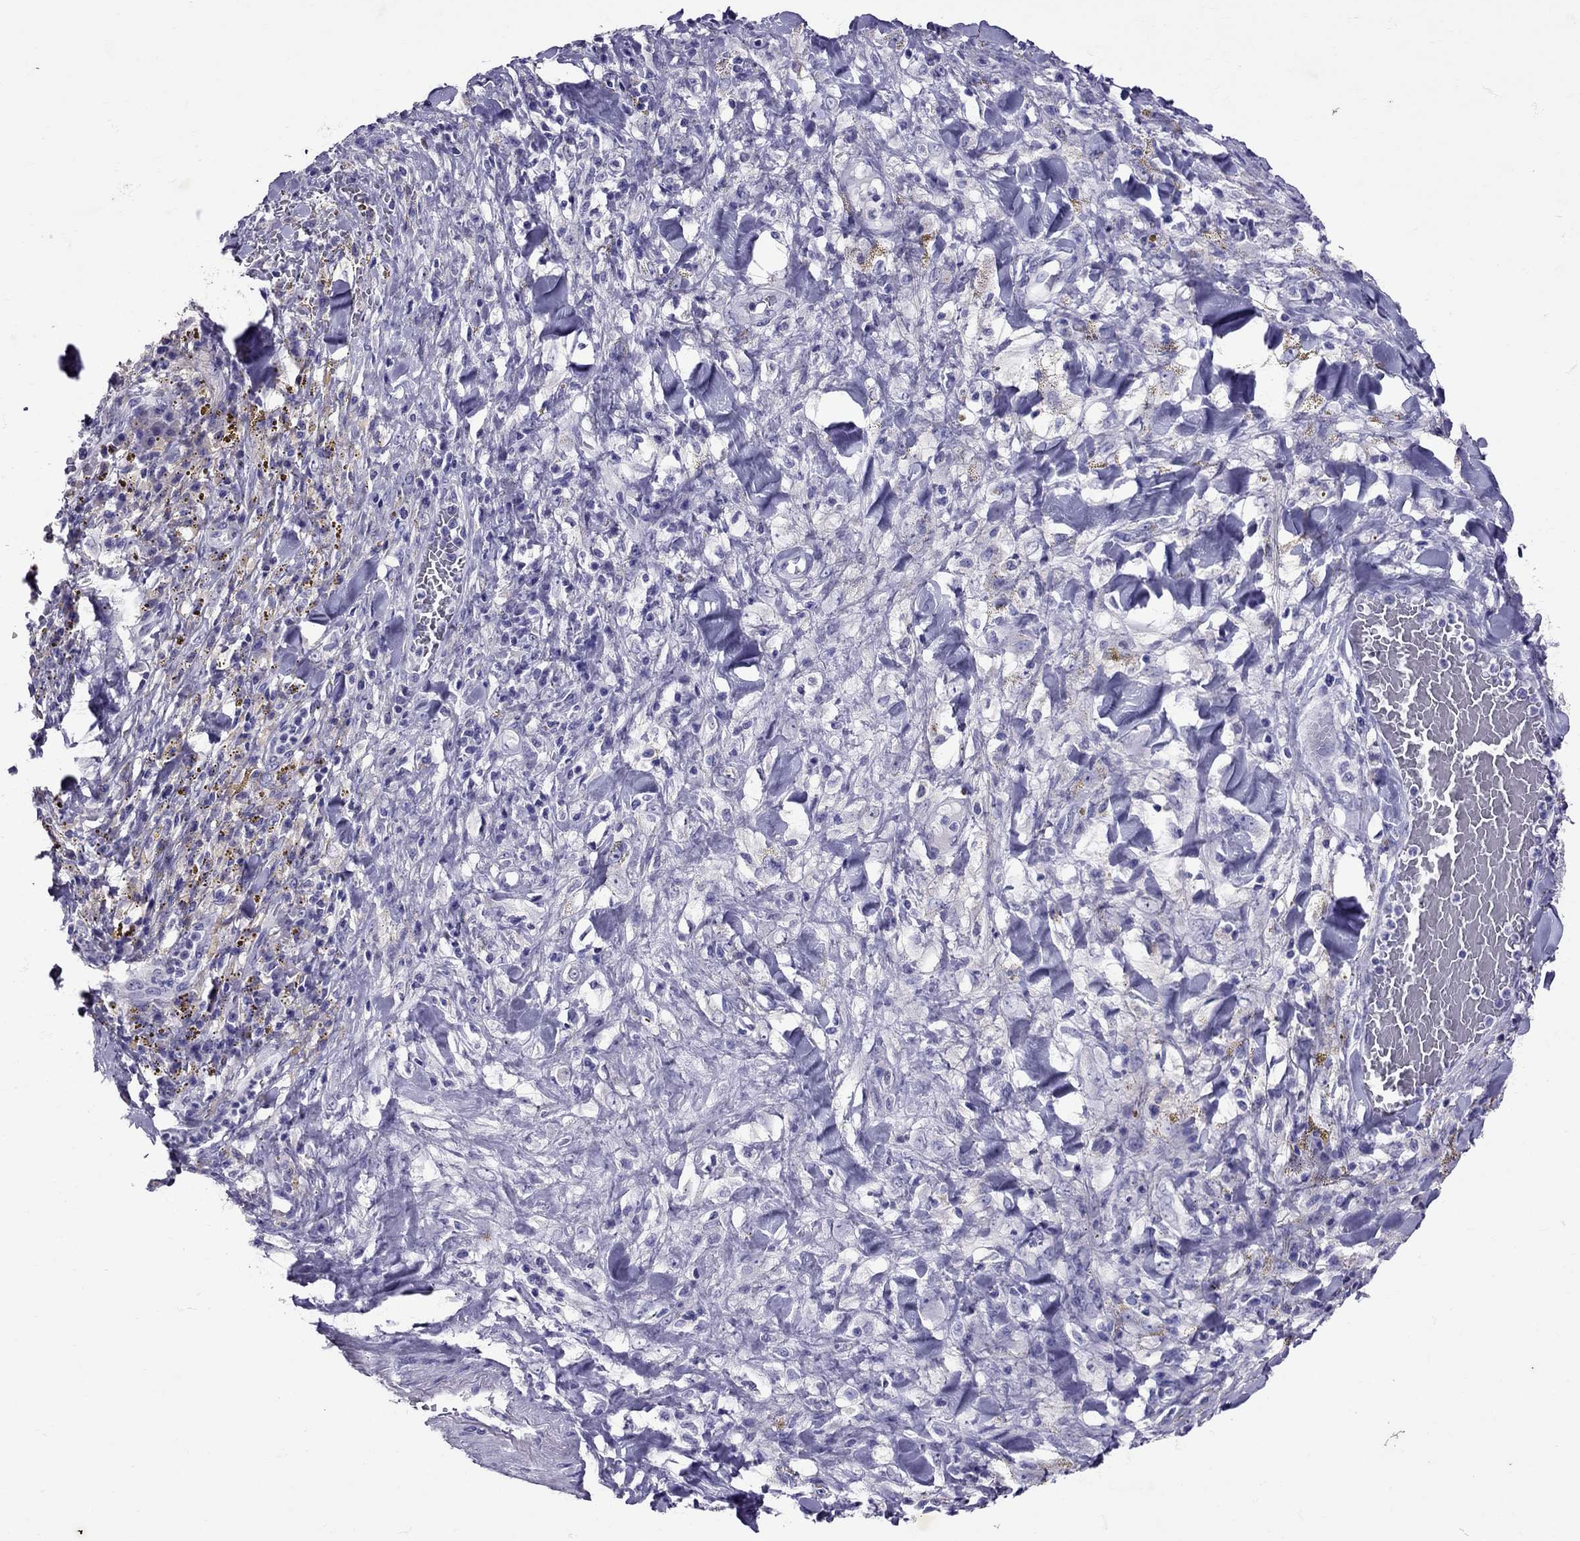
{"staining": {"intensity": "negative", "quantity": "none", "location": "none"}, "tissue": "melanoma", "cell_type": "Tumor cells", "image_type": "cancer", "snomed": [{"axis": "morphology", "description": "Malignant melanoma, NOS"}, {"axis": "topography", "description": "Skin"}], "caption": "Immunohistochemistry (IHC) of human melanoma demonstrates no staining in tumor cells.", "gene": "AVP", "patient": {"sex": "female", "age": 91}}